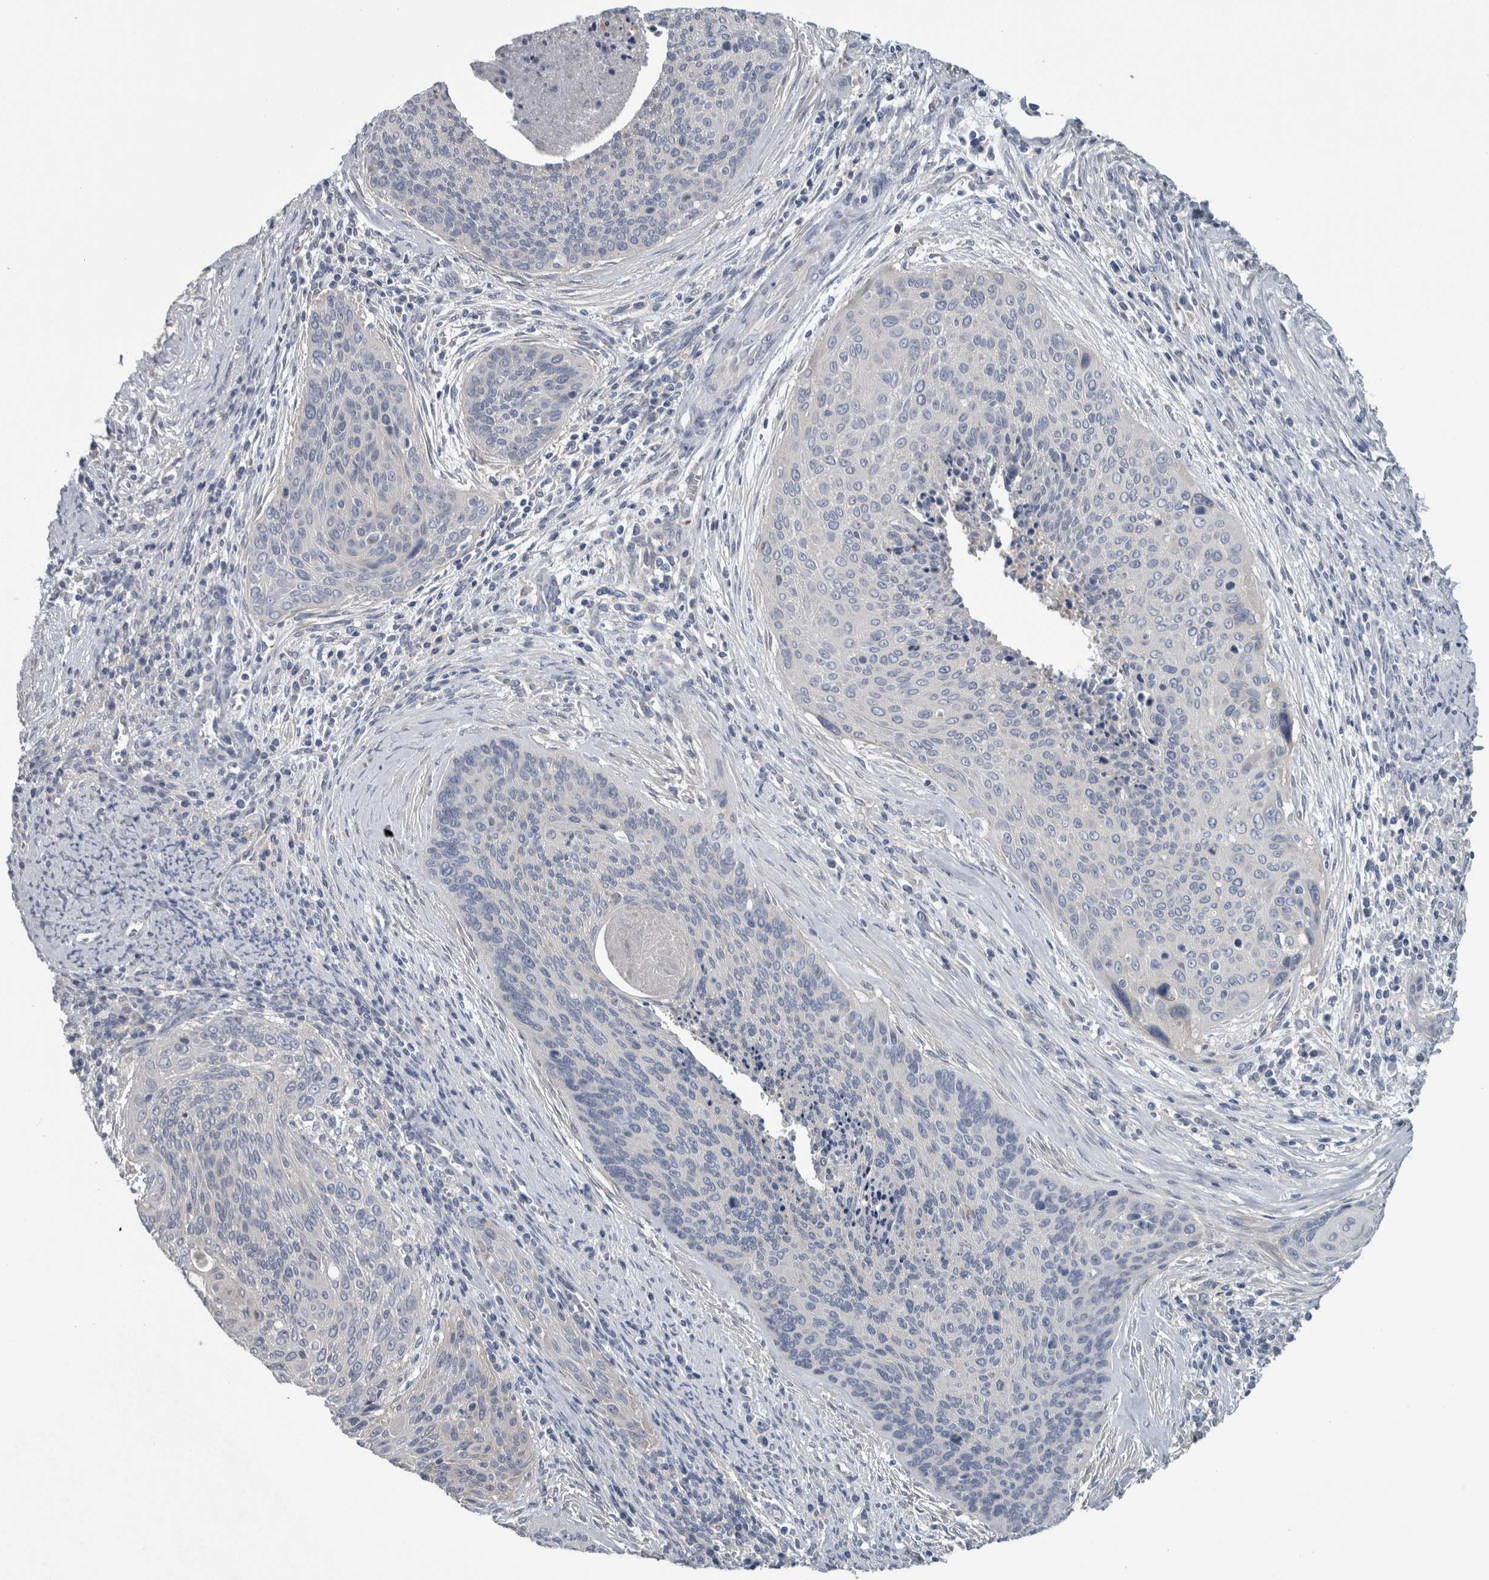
{"staining": {"intensity": "negative", "quantity": "none", "location": "none"}, "tissue": "cervical cancer", "cell_type": "Tumor cells", "image_type": "cancer", "snomed": [{"axis": "morphology", "description": "Squamous cell carcinoma, NOS"}, {"axis": "topography", "description": "Cervix"}], "caption": "Tumor cells are negative for brown protein staining in cervical cancer (squamous cell carcinoma).", "gene": "SH3GL2", "patient": {"sex": "female", "age": 55}}